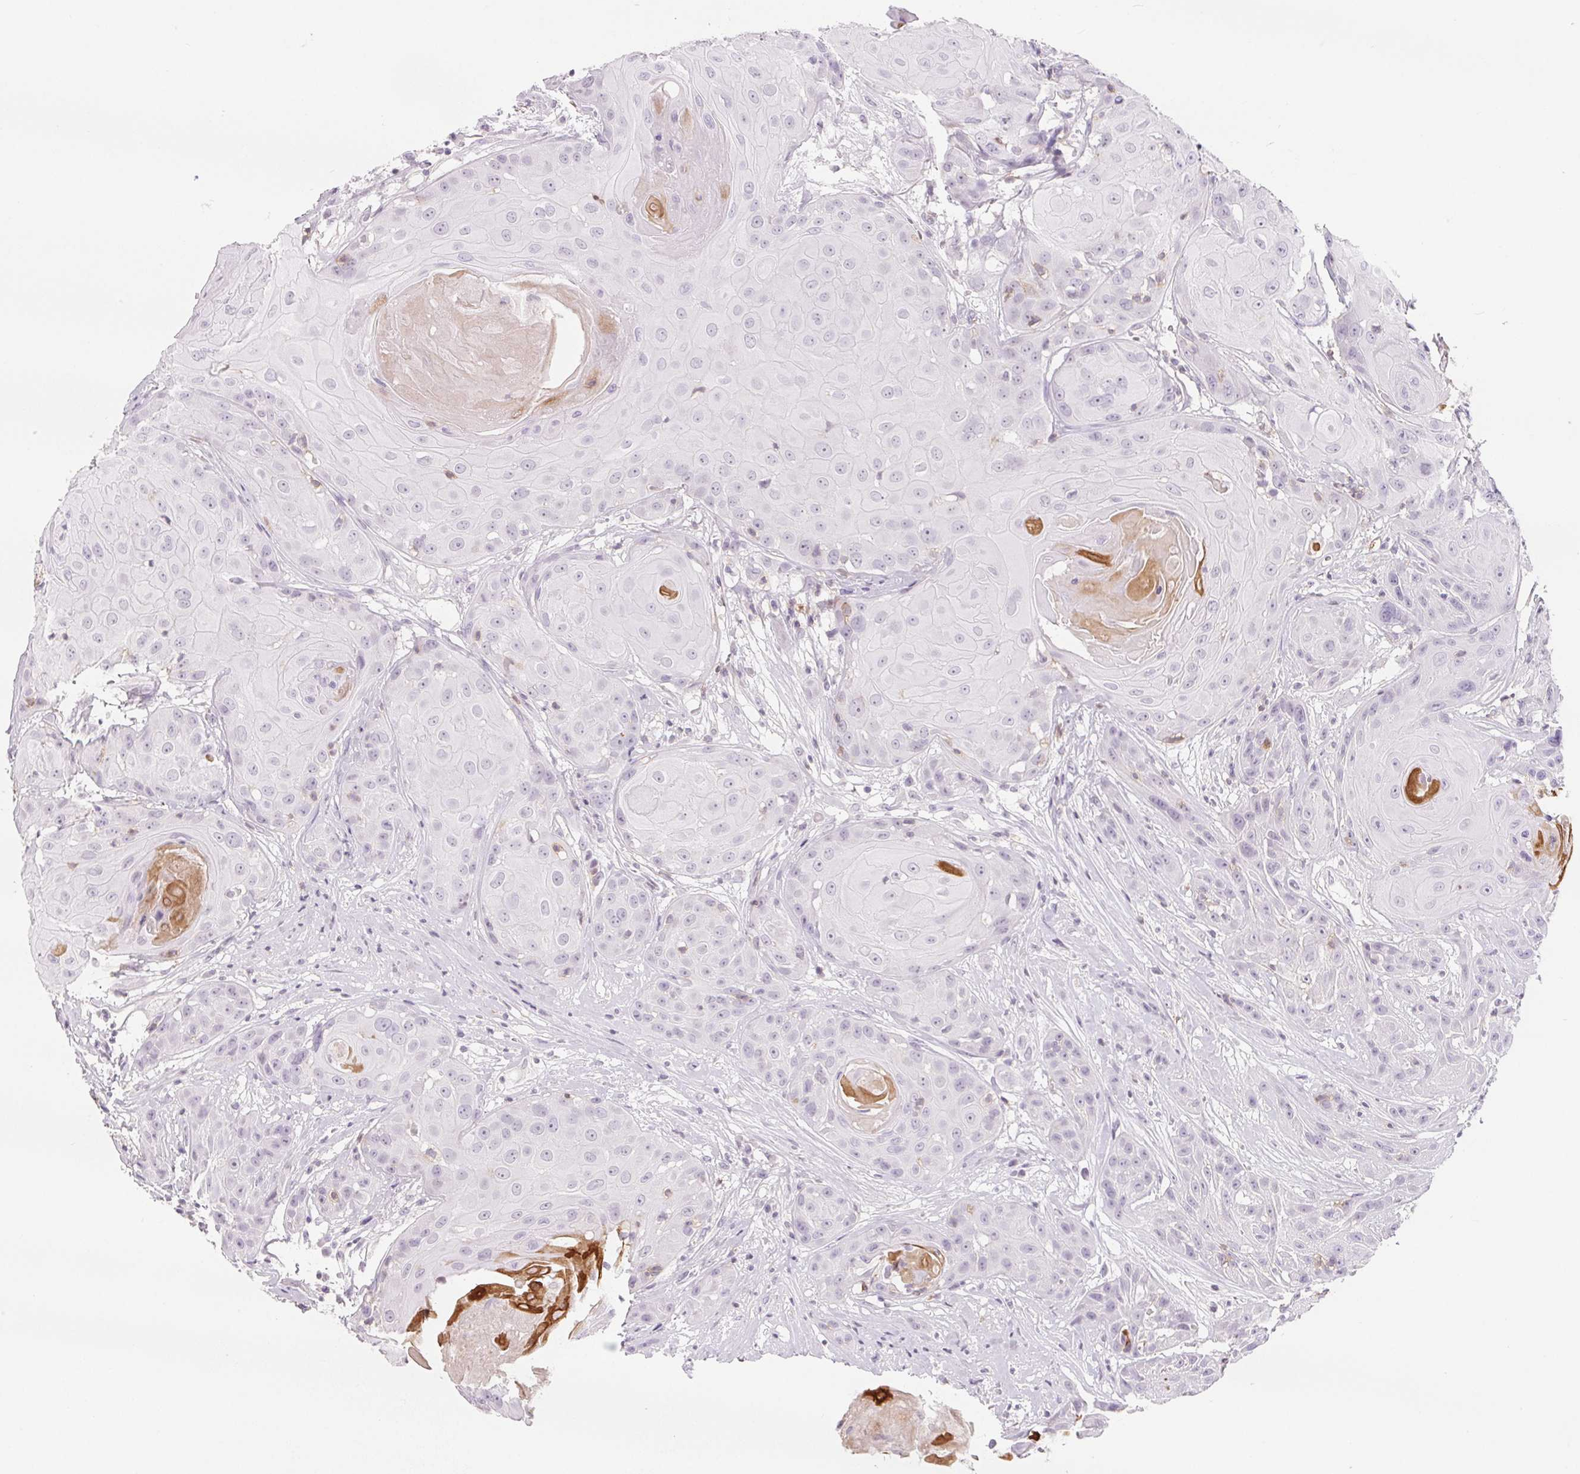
{"staining": {"intensity": "negative", "quantity": "none", "location": "none"}, "tissue": "head and neck cancer", "cell_type": "Tumor cells", "image_type": "cancer", "snomed": [{"axis": "morphology", "description": "Squamous cell carcinoma, NOS"}, {"axis": "topography", "description": "Skin"}, {"axis": "topography", "description": "Head-Neck"}], "caption": "Head and neck cancer (squamous cell carcinoma) was stained to show a protein in brown. There is no significant positivity in tumor cells. (Brightfield microscopy of DAB (3,3'-diaminobenzidine) immunohistochemistry at high magnification).", "gene": "CD69", "patient": {"sex": "male", "age": 80}}